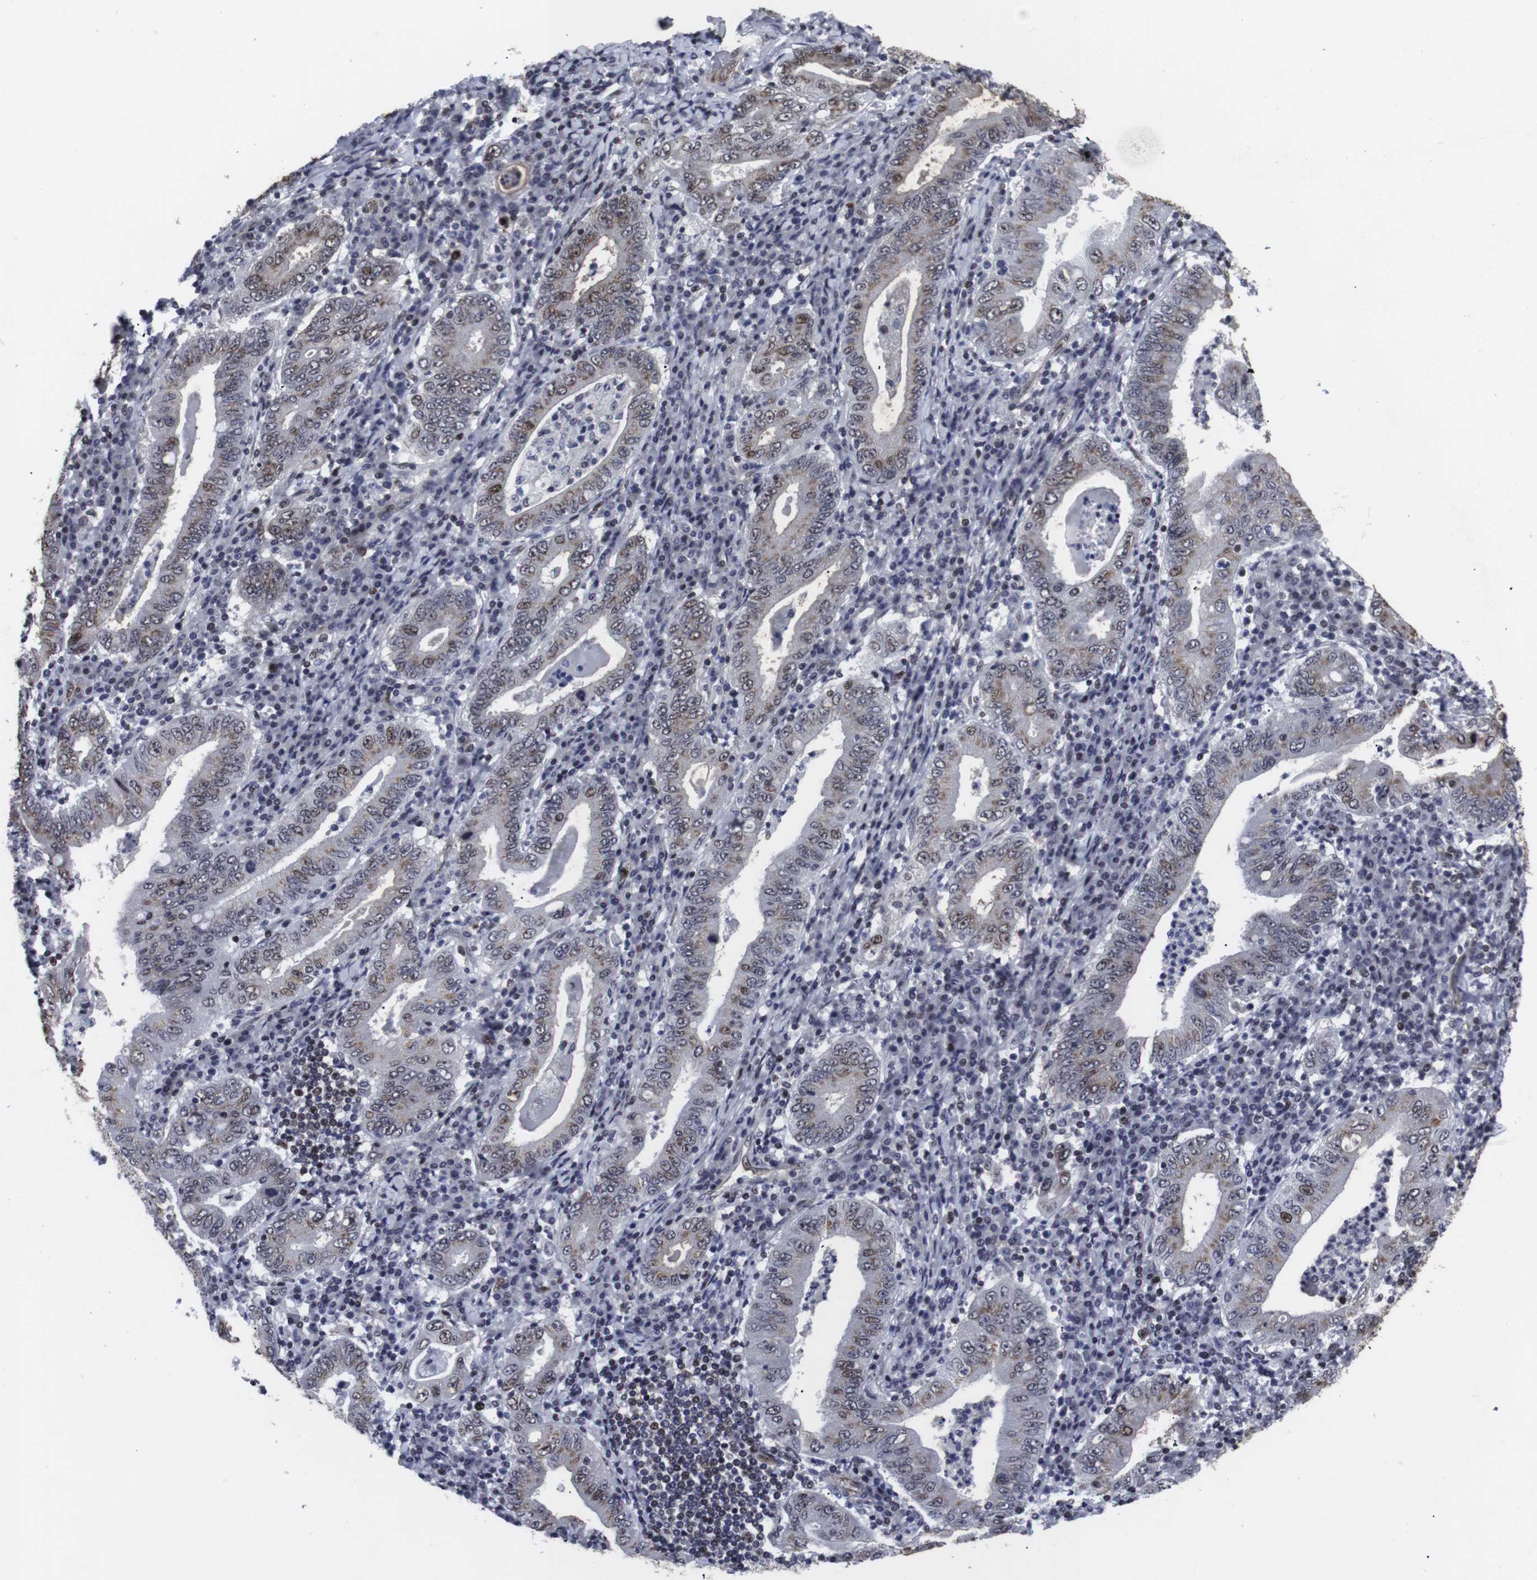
{"staining": {"intensity": "weak", "quantity": "25%-75%", "location": "cytoplasmic/membranous,nuclear"}, "tissue": "stomach cancer", "cell_type": "Tumor cells", "image_type": "cancer", "snomed": [{"axis": "morphology", "description": "Normal tissue, NOS"}, {"axis": "morphology", "description": "Adenocarcinoma, NOS"}, {"axis": "topography", "description": "Esophagus"}, {"axis": "topography", "description": "Stomach, upper"}, {"axis": "topography", "description": "Peripheral nerve tissue"}], "caption": "Tumor cells display weak cytoplasmic/membranous and nuclear staining in about 25%-75% of cells in stomach cancer (adenocarcinoma). (DAB (3,3'-diaminobenzidine) = brown stain, brightfield microscopy at high magnification).", "gene": "MLH1", "patient": {"sex": "male", "age": 62}}